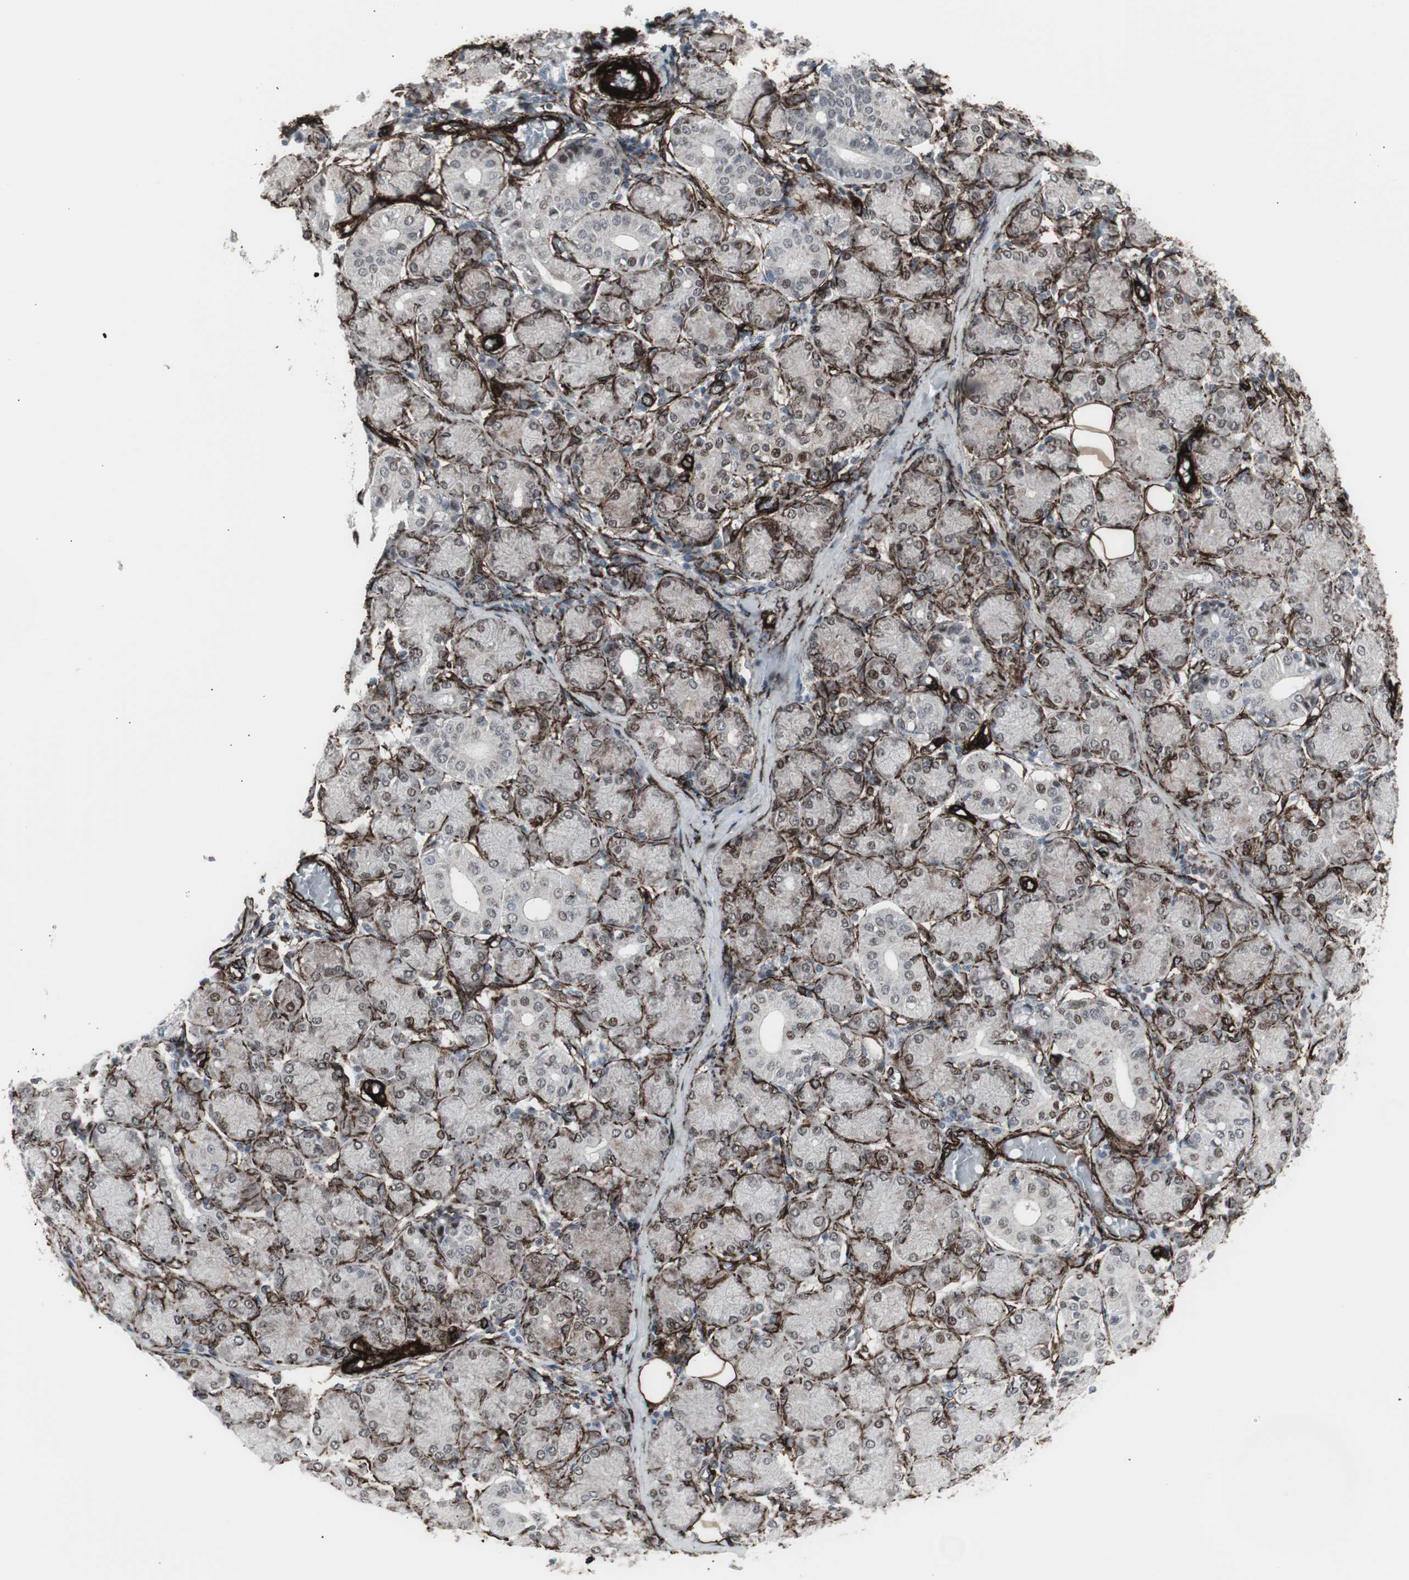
{"staining": {"intensity": "moderate", "quantity": "25%-75%", "location": "cytoplasmic/membranous,nuclear"}, "tissue": "salivary gland", "cell_type": "Glandular cells", "image_type": "normal", "snomed": [{"axis": "morphology", "description": "Normal tissue, NOS"}, {"axis": "topography", "description": "Salivary gland"}], "caption": "Glandular cells show medium levels of moderate cytoplasmic/membranous,nuclear staining in approximately 25%-75% of cells in unremarkable salivary gland. (DAB (3,3'-diaminobenzidine) = brown stain, brightfield microscopy at high magnification).", "gene": "PDGFA", "patient": {"sex": "female", "age": 24}}